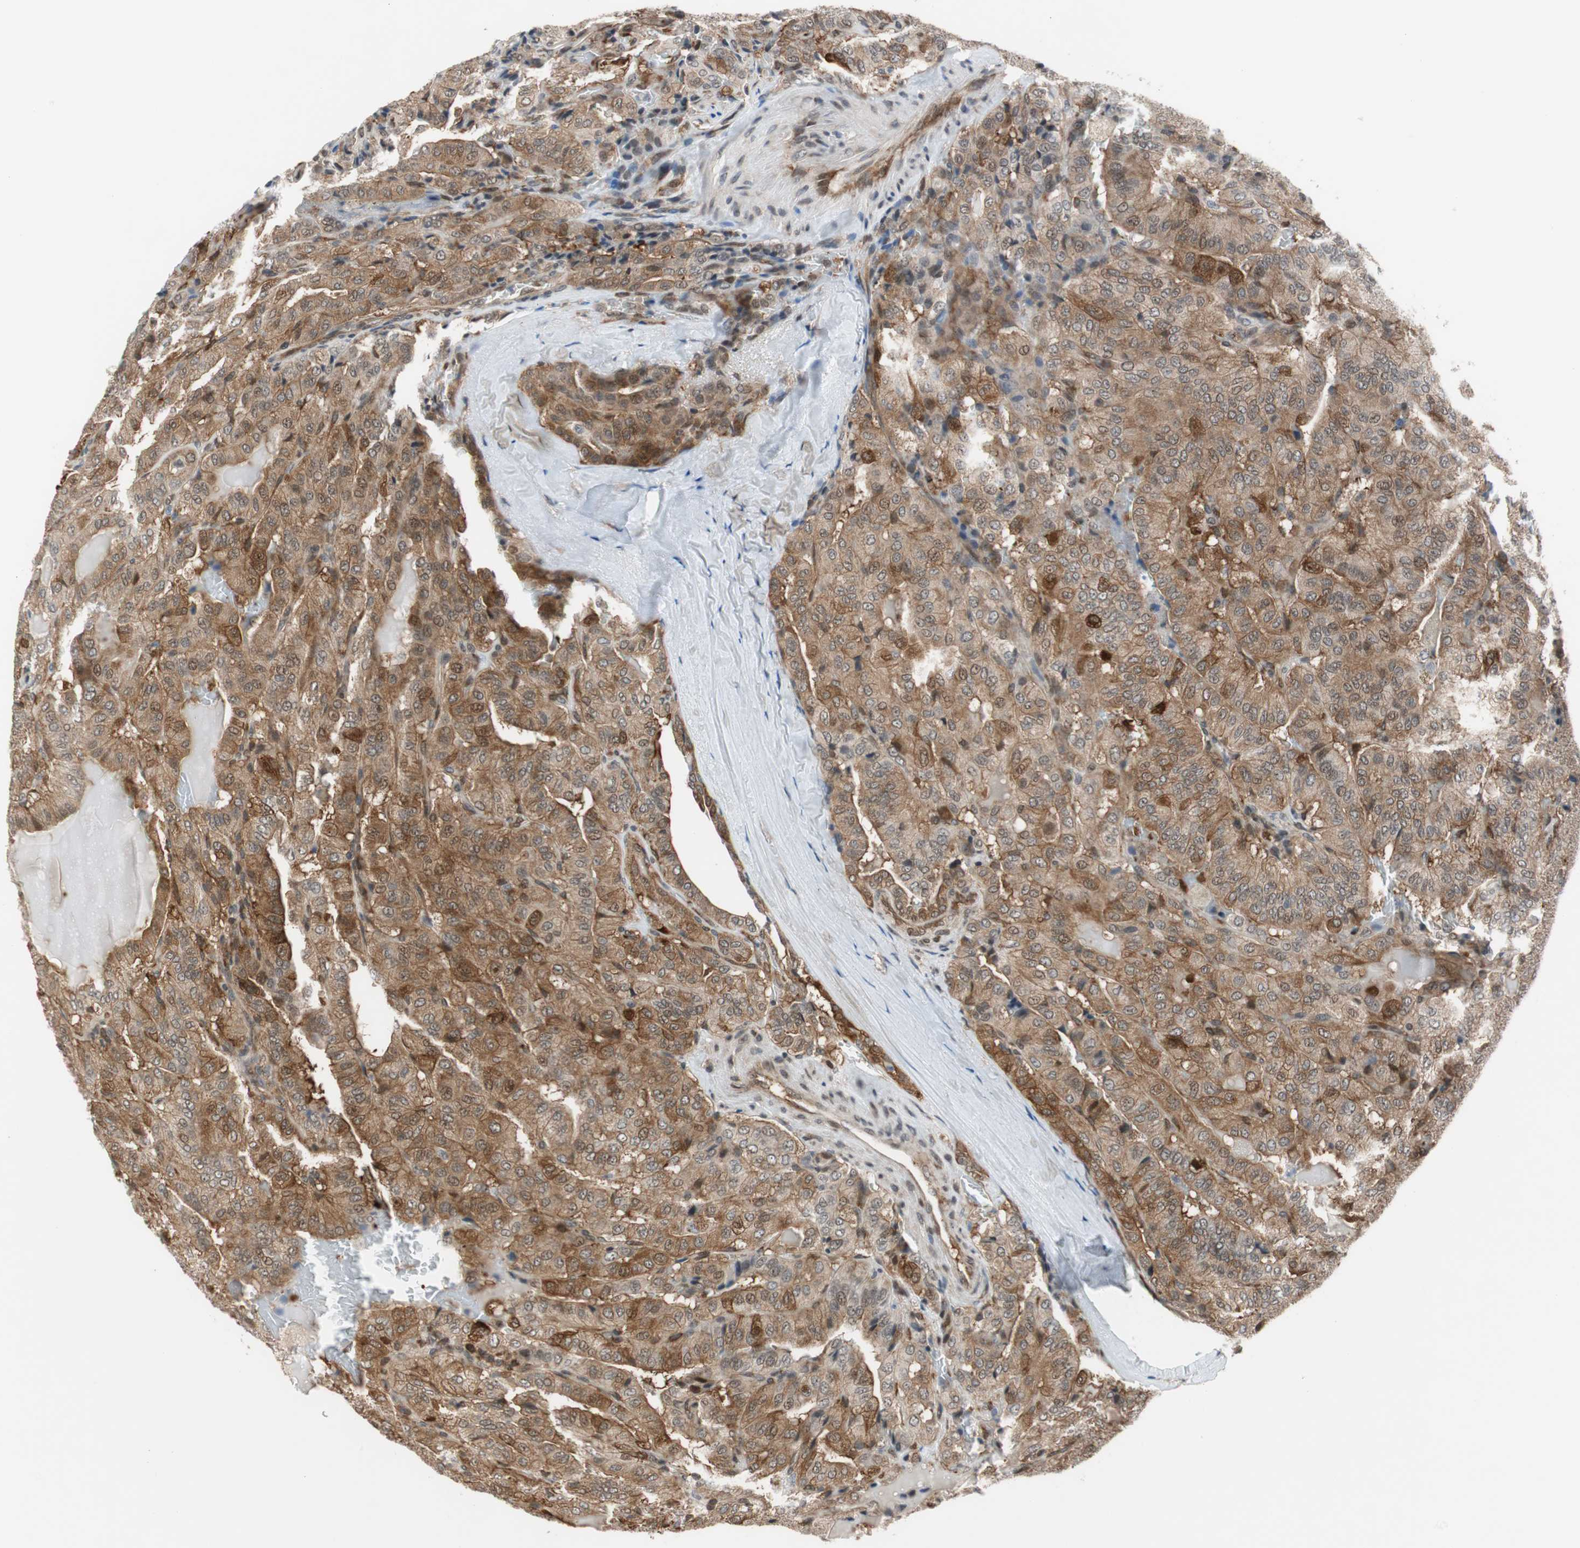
{"staining": {"intensity": "strong", "quantity": ">75%", "location": "cytoplasmic/membranous"}, "tissue": "thyroid cancer", "cell_type": "Tumor cells", "image_type": "cancer", "snomed": [{"axis": "morphology", "description": "Papillary adenocarcinoma, NOS"}, {"axis": "topography", "description": "Thyroid gland"}], "caption": "Strong cytoplasmic/membranous expression is identified in approximately >75% of tumor cells in thyroid papillary adenocarcinoma.", "gene": "ZNF512B", "patient": {"sex": "male", "age": 77}}